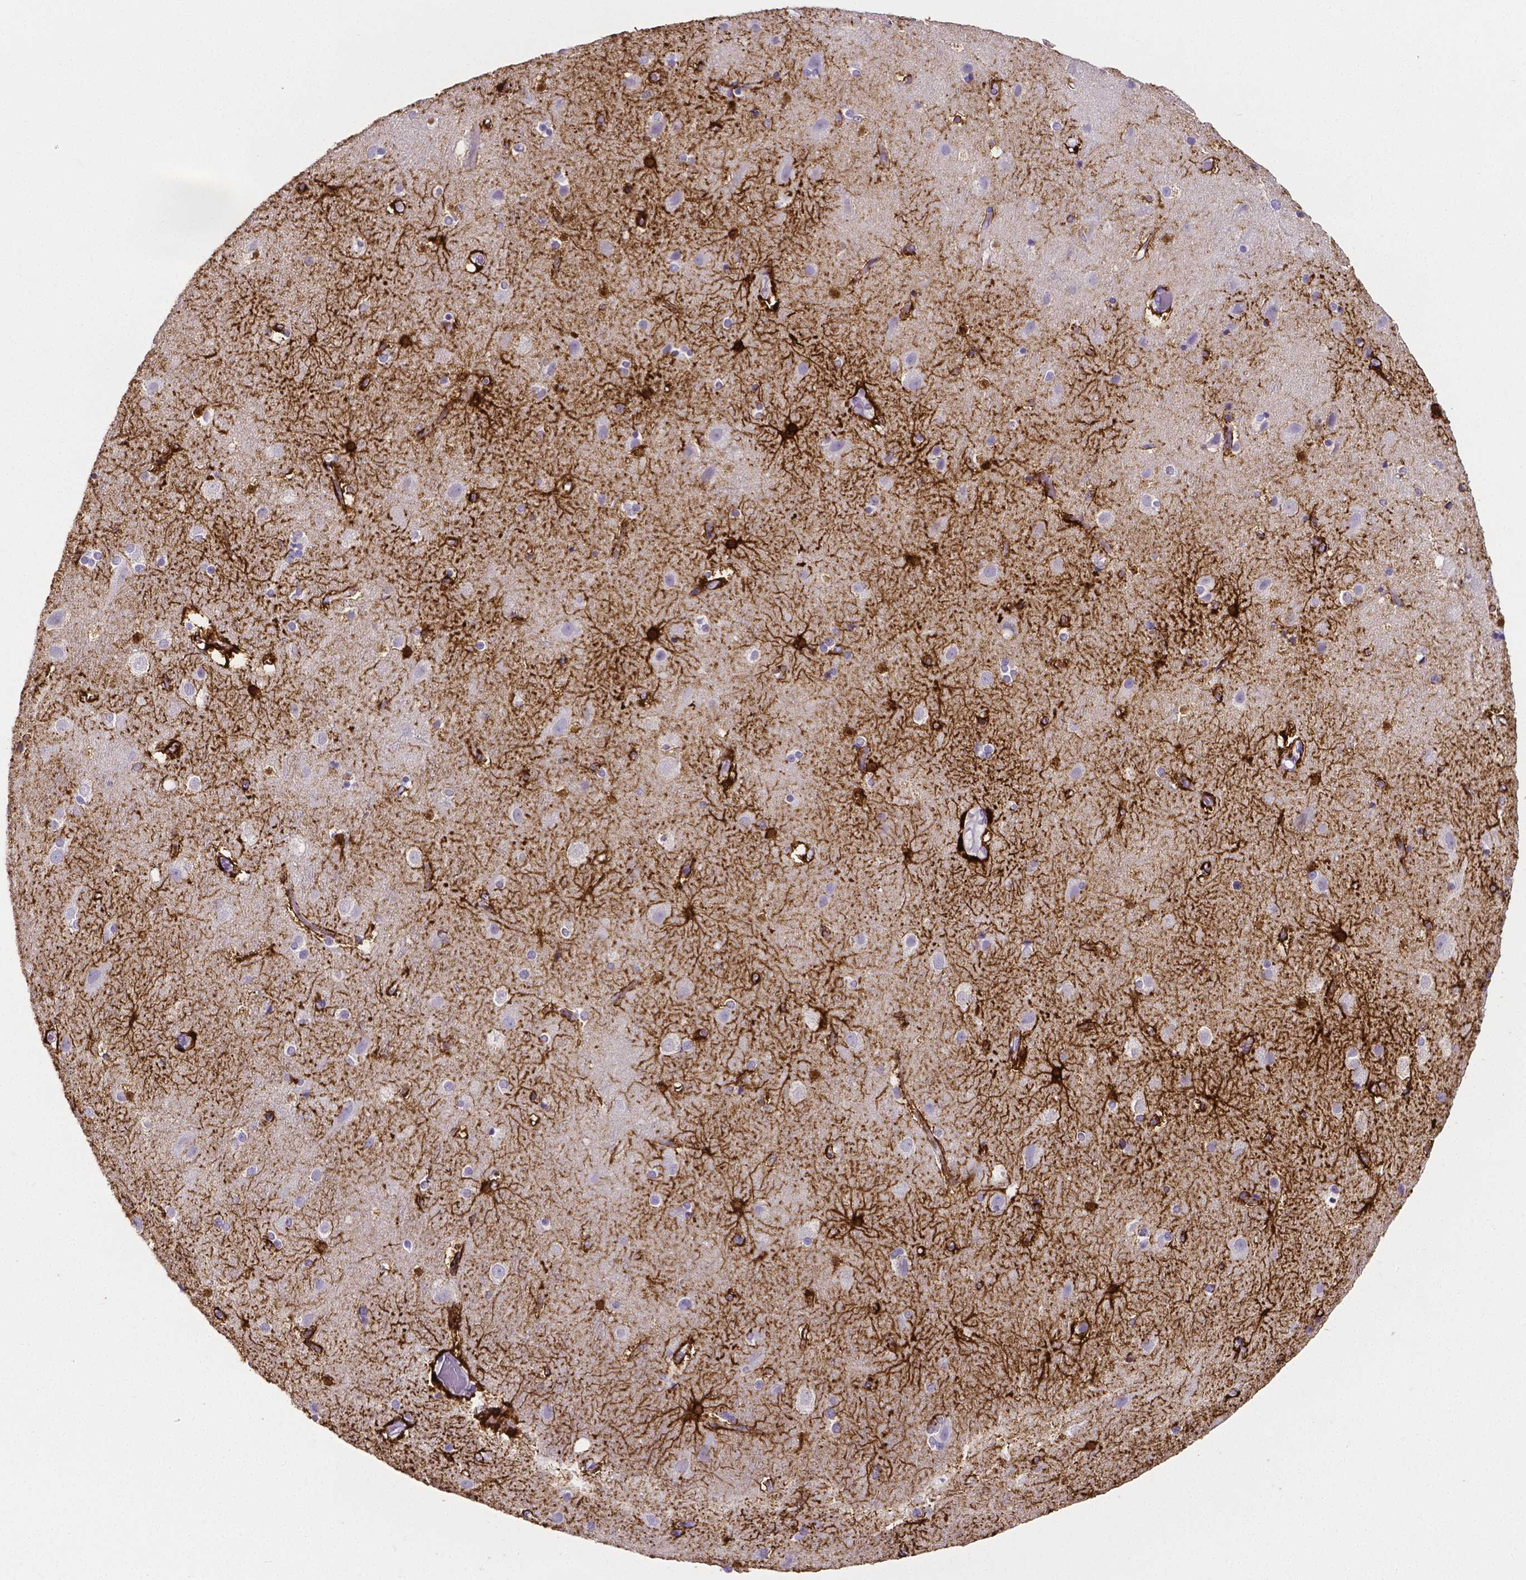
{"staining": {"intensity": "negative", "quantity": "none", "location": "none"}, "tissue": "cerebral cortex", "cell_type": "Endothelial cells", "image_type": "normal", "snomed": [{"axis": "morphology", "description": "Normal tissue, NOS"}, {"axis": "topography", "description": "Cerebral cortex"}], "caption": "A micrograph of human cerebral cortex is negative for staining in endothelial cells. (IHC, brightfield microscopy, high magnification).", "gene": "SLC22A2", "patient": {"sex": "female", "age": 52}}